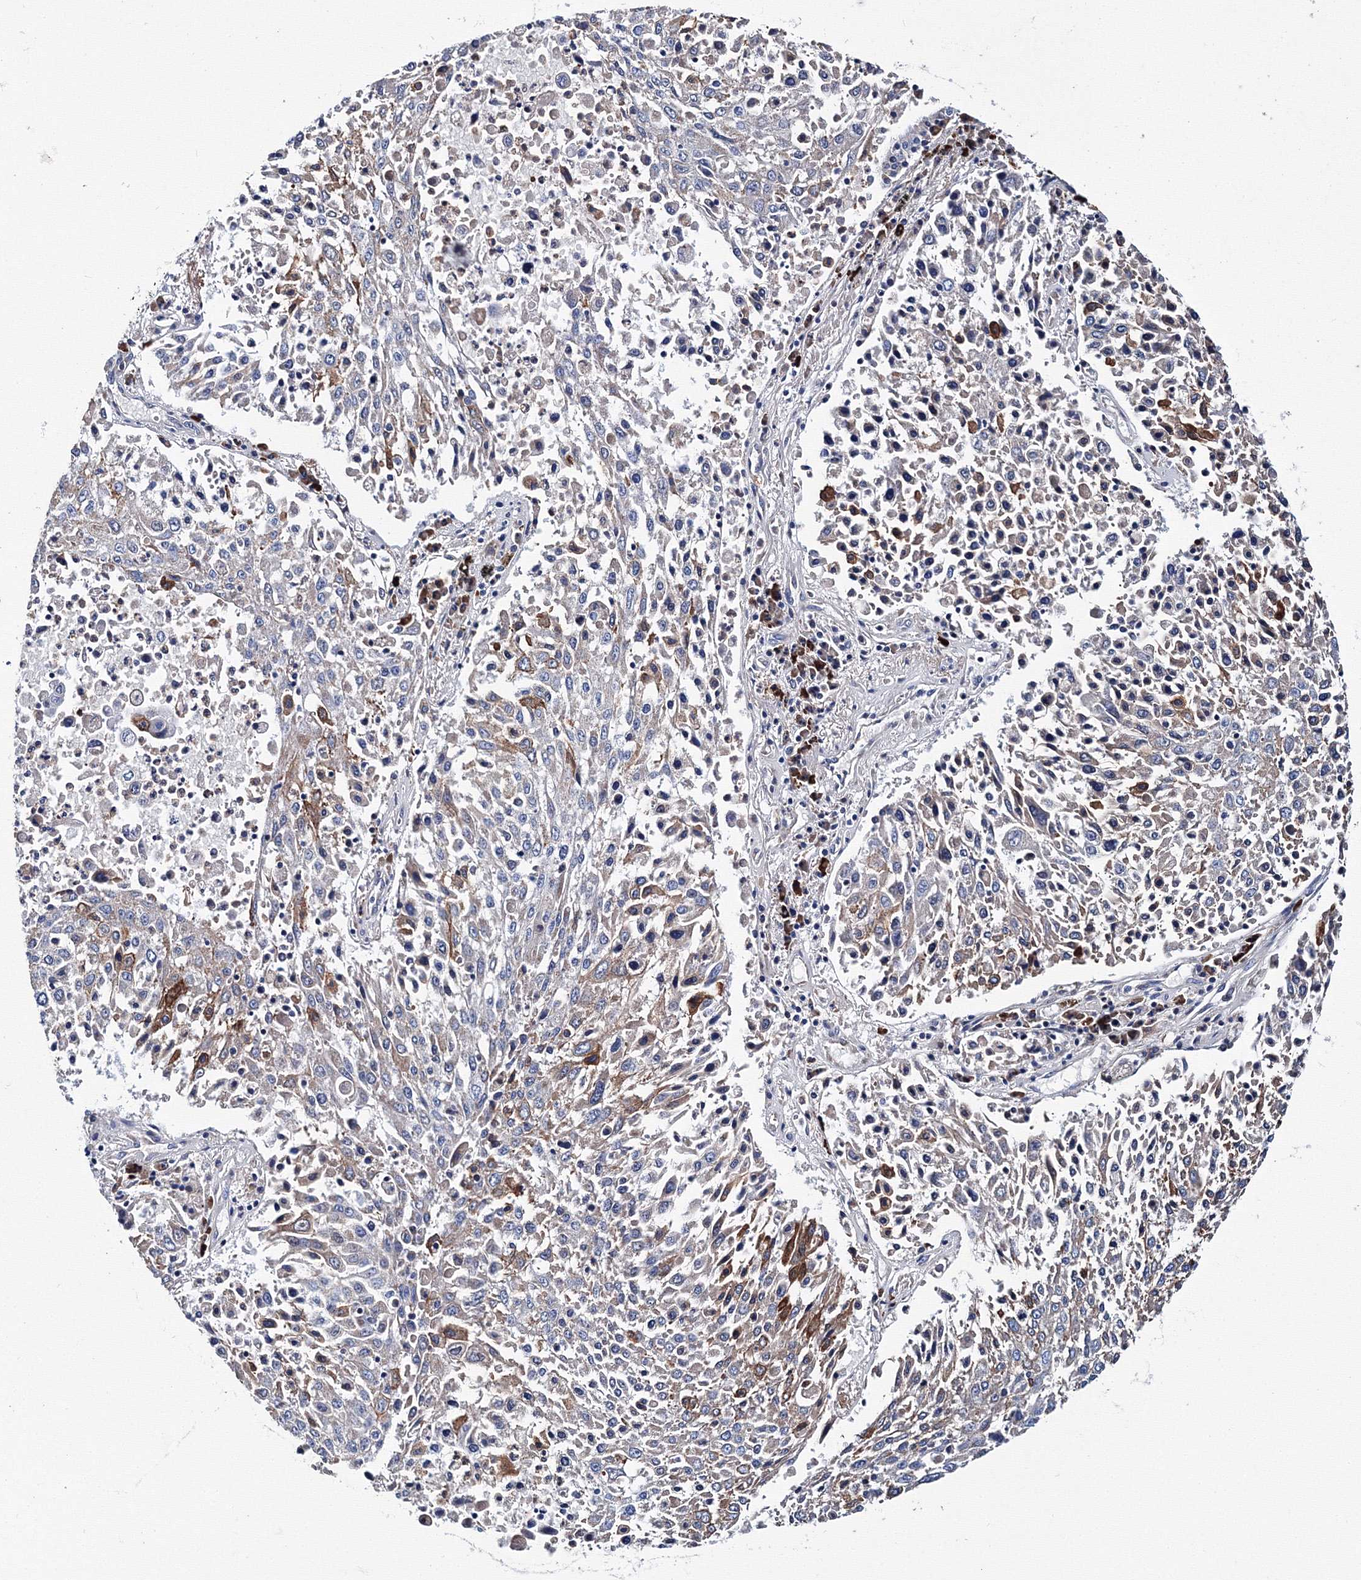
{"staining": {"intensity": "negative", "quantity": "none", "location": "none"}, "tissue": "lung cancer", "cell_type": "Tumor cells", "image_type": "cancer", "snomed": [{"axis": "morphology", "description": "Squamous cell carcinoma, NOS"}, {"axis": "topography", "description": "Lung"}], "caption": "High magnification brightfield microscopy of squamous cell carcinoma (lung) stained with DAB (3,3'-diaminobenzidine) (brown) and counterstained with hematoxylin (blue): tumor cells show no significant staining.", "gene": "TRPM2", "patient": {"sex": "male", "age": 65}}